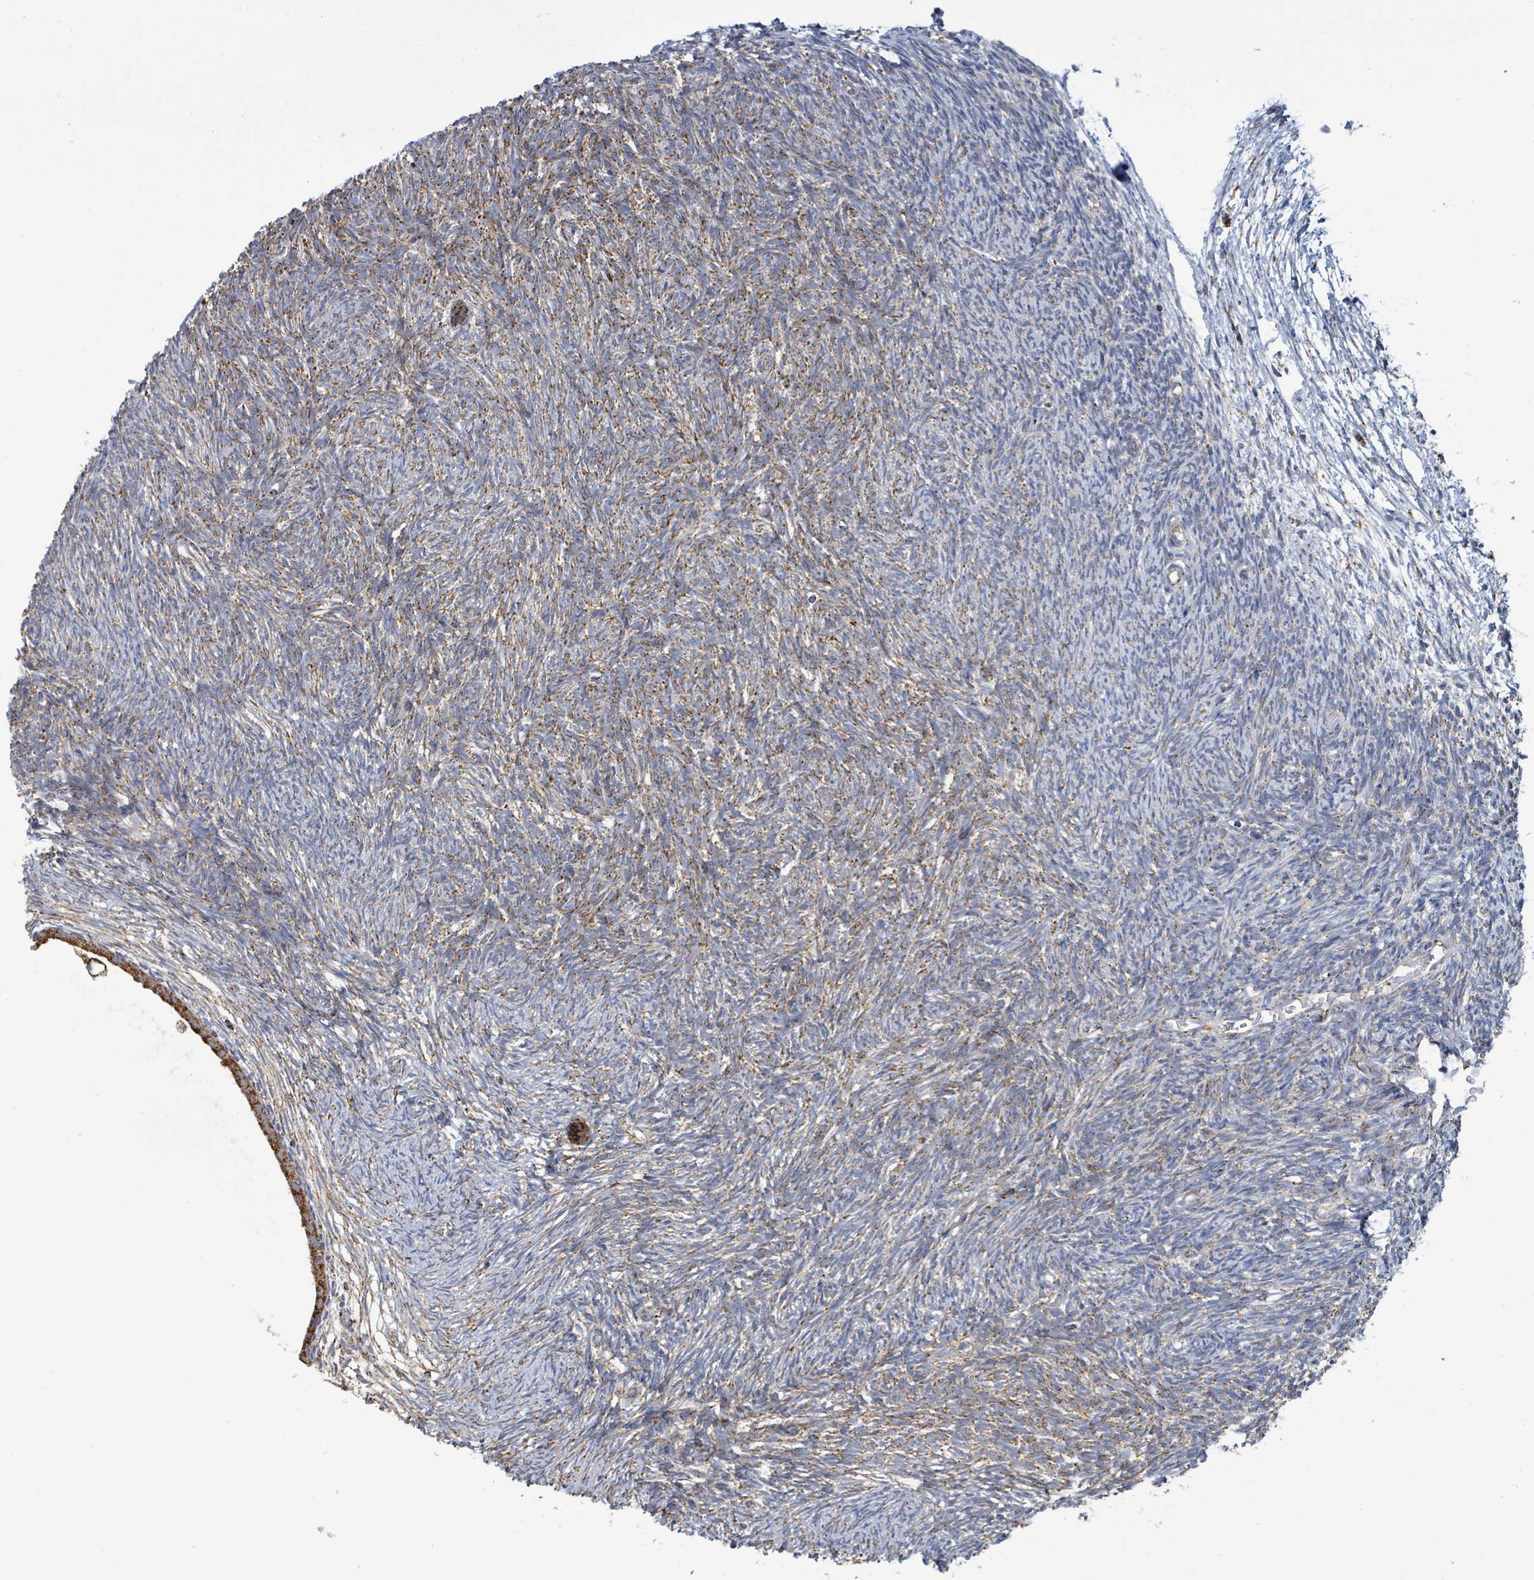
{"staining": {"intensity": "moderate", "quantity": "<25%", "location": "cytoplasmic/membranous"}, "tissue": "ovary", "cell_type": "Ovarian stroma cells", "image_type": "normal", "snomed": [{"axis": "morphology", "description": "Normal tissue, NOS"}, {"axis": "topography", "description": "Ovary"}], "caption": "DAB immunohistochemical staining of benign ovary shows moderate cytoplasmic/membranous protein positivity in approximately <25% of ovarian stroma cells.", "gene": "SUCLG2", "patient": {"sex": "female", "age": 39}}